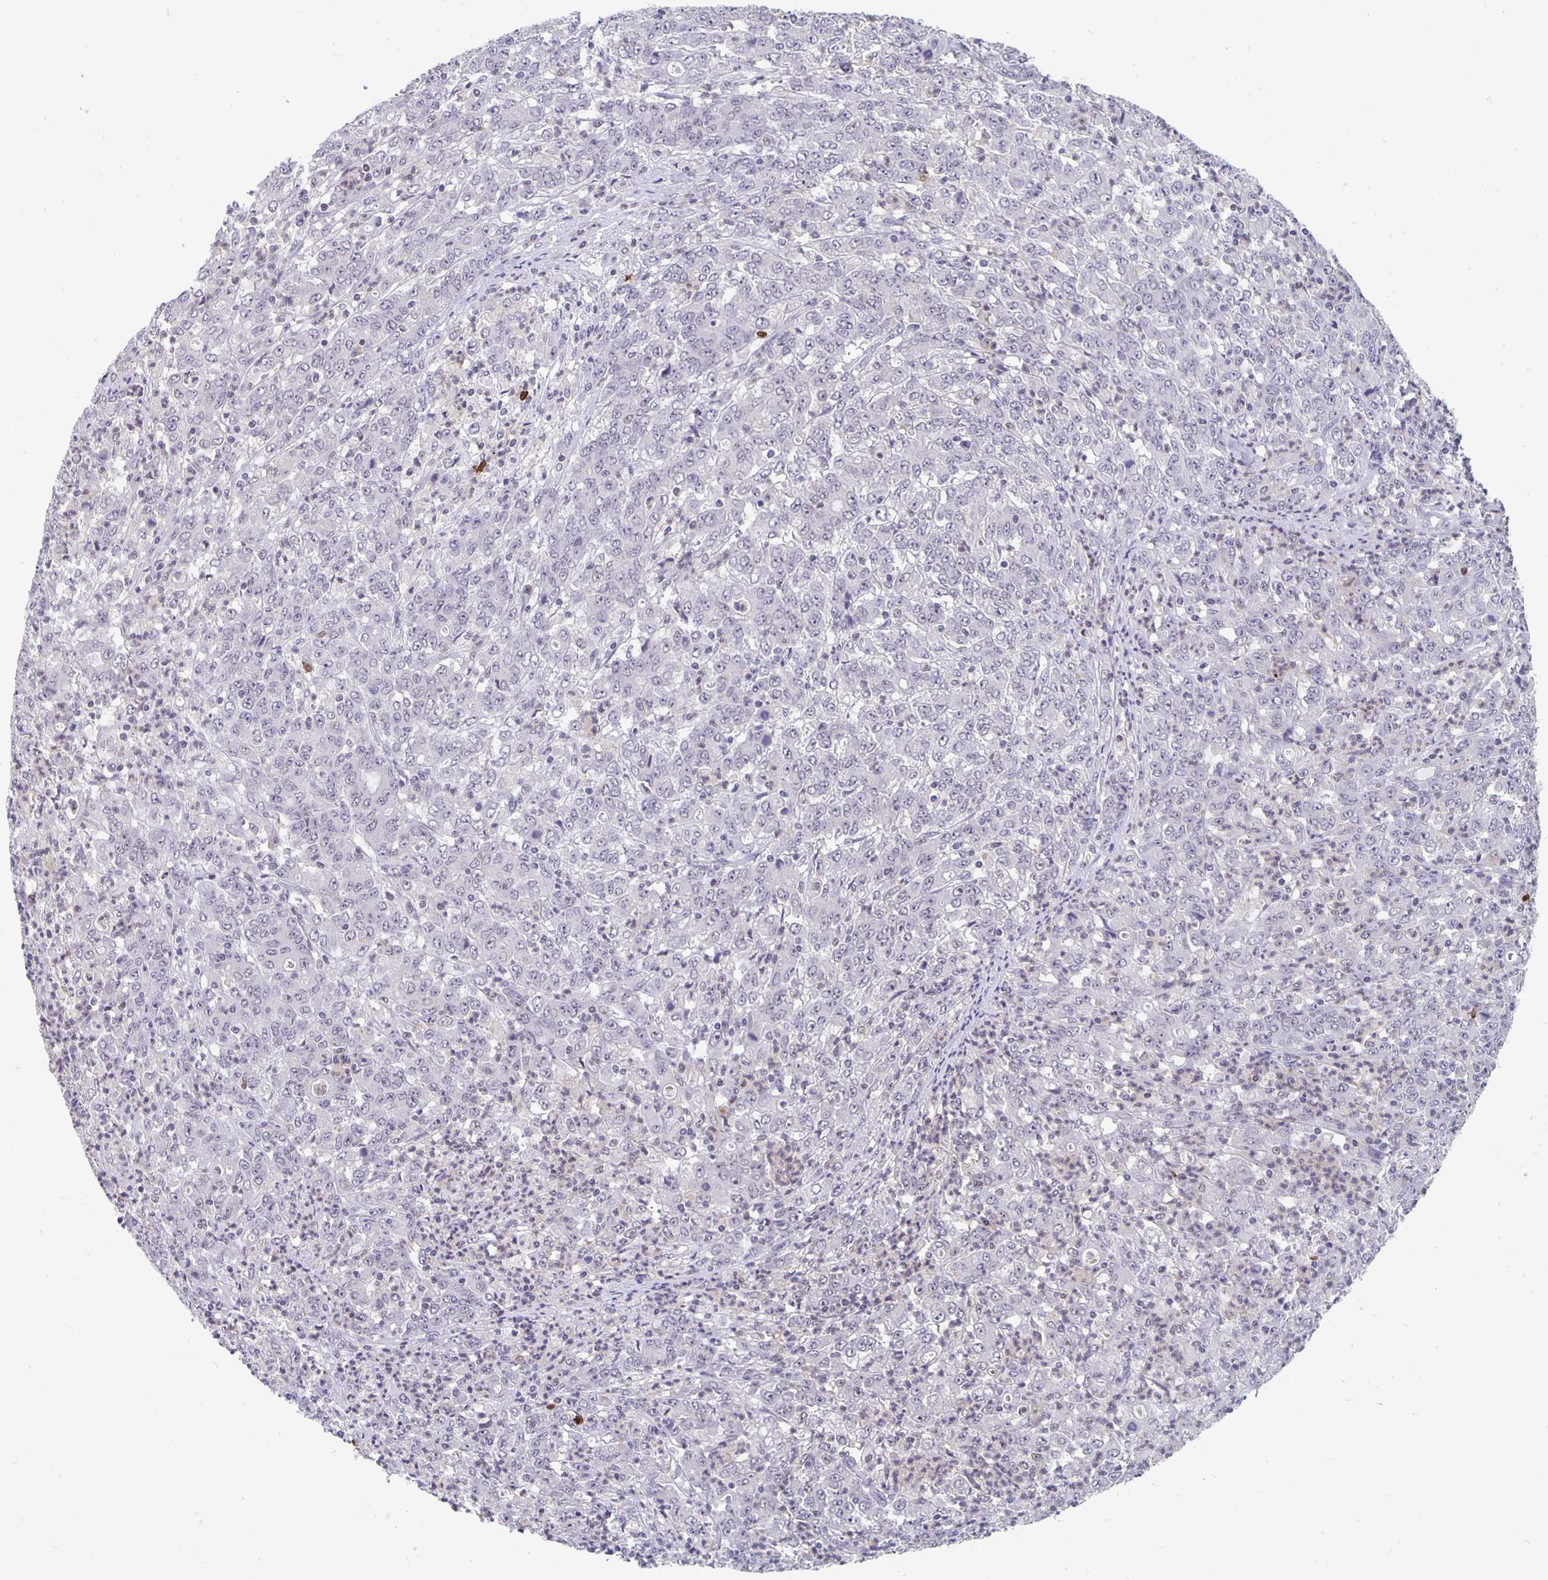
{"staining": {"intensity": "negative", "quantity": "none", "location": "none"}, "tissue": "stomach cancer", "cell_type": "Tumor cells", "image_type": "cancer", "snomed": [{"axis": "morphology", "description": "Adenocarcinoma, NOS"}, {"axis": "topography", "description": "Stomach, lower"}], "caption": "DAB (3,3'-diaminobenzidine) immunohistochemical staining of human stomach adenocarcinoma reveals no significant staining in tumor cells. Brightfield microscopy of immunohistochemistry stained with DAB (3,3'-diaminobenzidine) (brown) and hematoxylin (blue), captured at high magnification.", "gene": "ZNF691", "patient": {"sex": "female", "age": 71}}